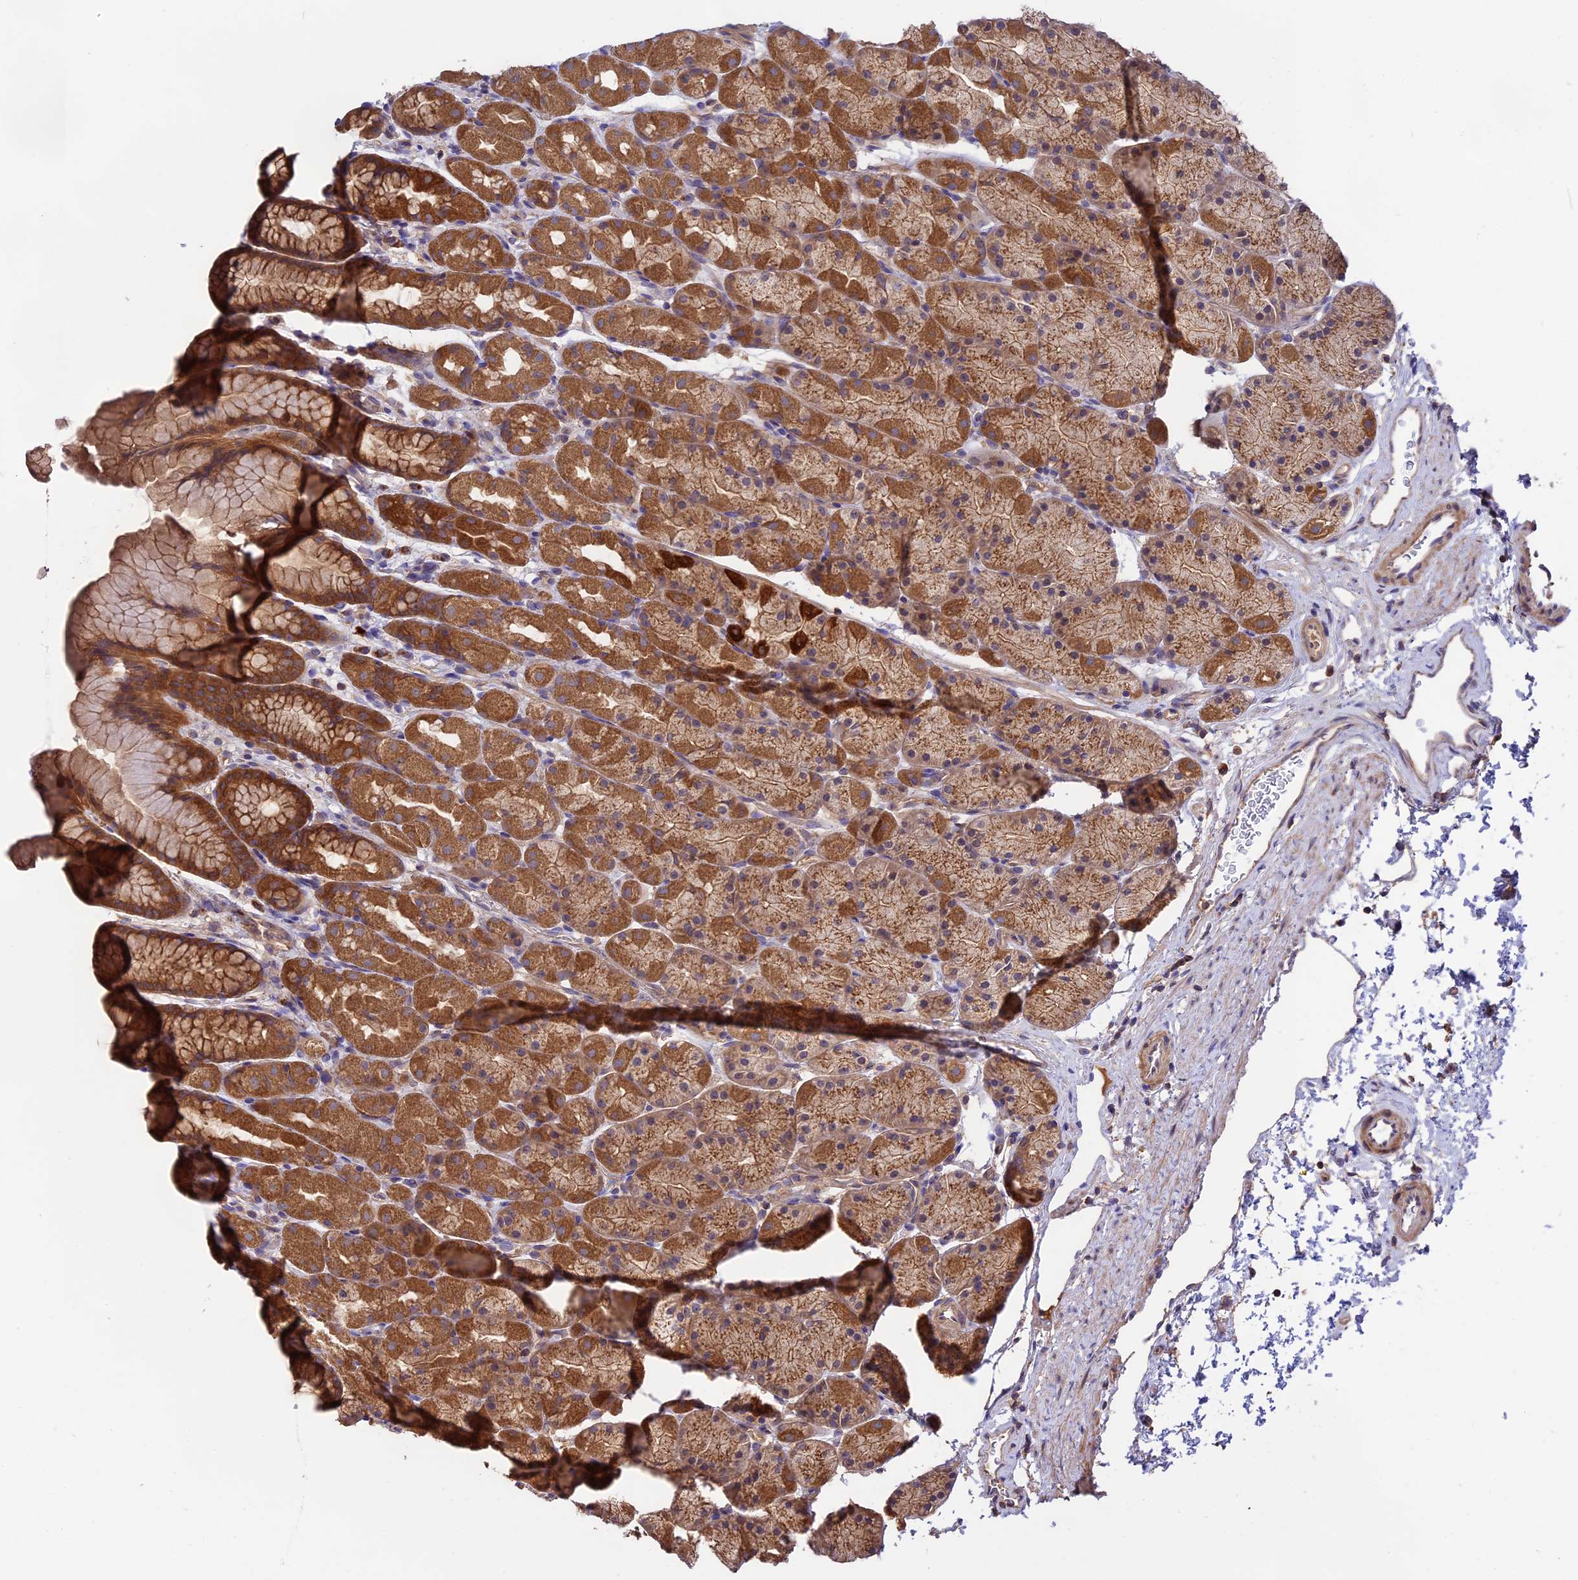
{"staining": {"intensity": "moderate", "quantity": ">75%", "location": "cytoplasmic/membranous"}, "tissue": "stomach", "cell_type": "Glandular cells", "image_type": "normal", "snomed": [{"axis": "morphology", "description": "Normal tissue, NOS"}, {"axis": "topography", "description": "Stomach, upper"}, {"axis": "topography", "description": "Stomach"}], "caption": "A histopathology image of stomach stained for a protein reveals moderate cytoplasmic/membranous brown staining in glandular cells. (Stains: DAB in brown, nuclei in blue, Microscopy: brightfield microscopy at high magnification).", "gene": "NUDT8", "patient": {"sex": "male", "age": 47}}